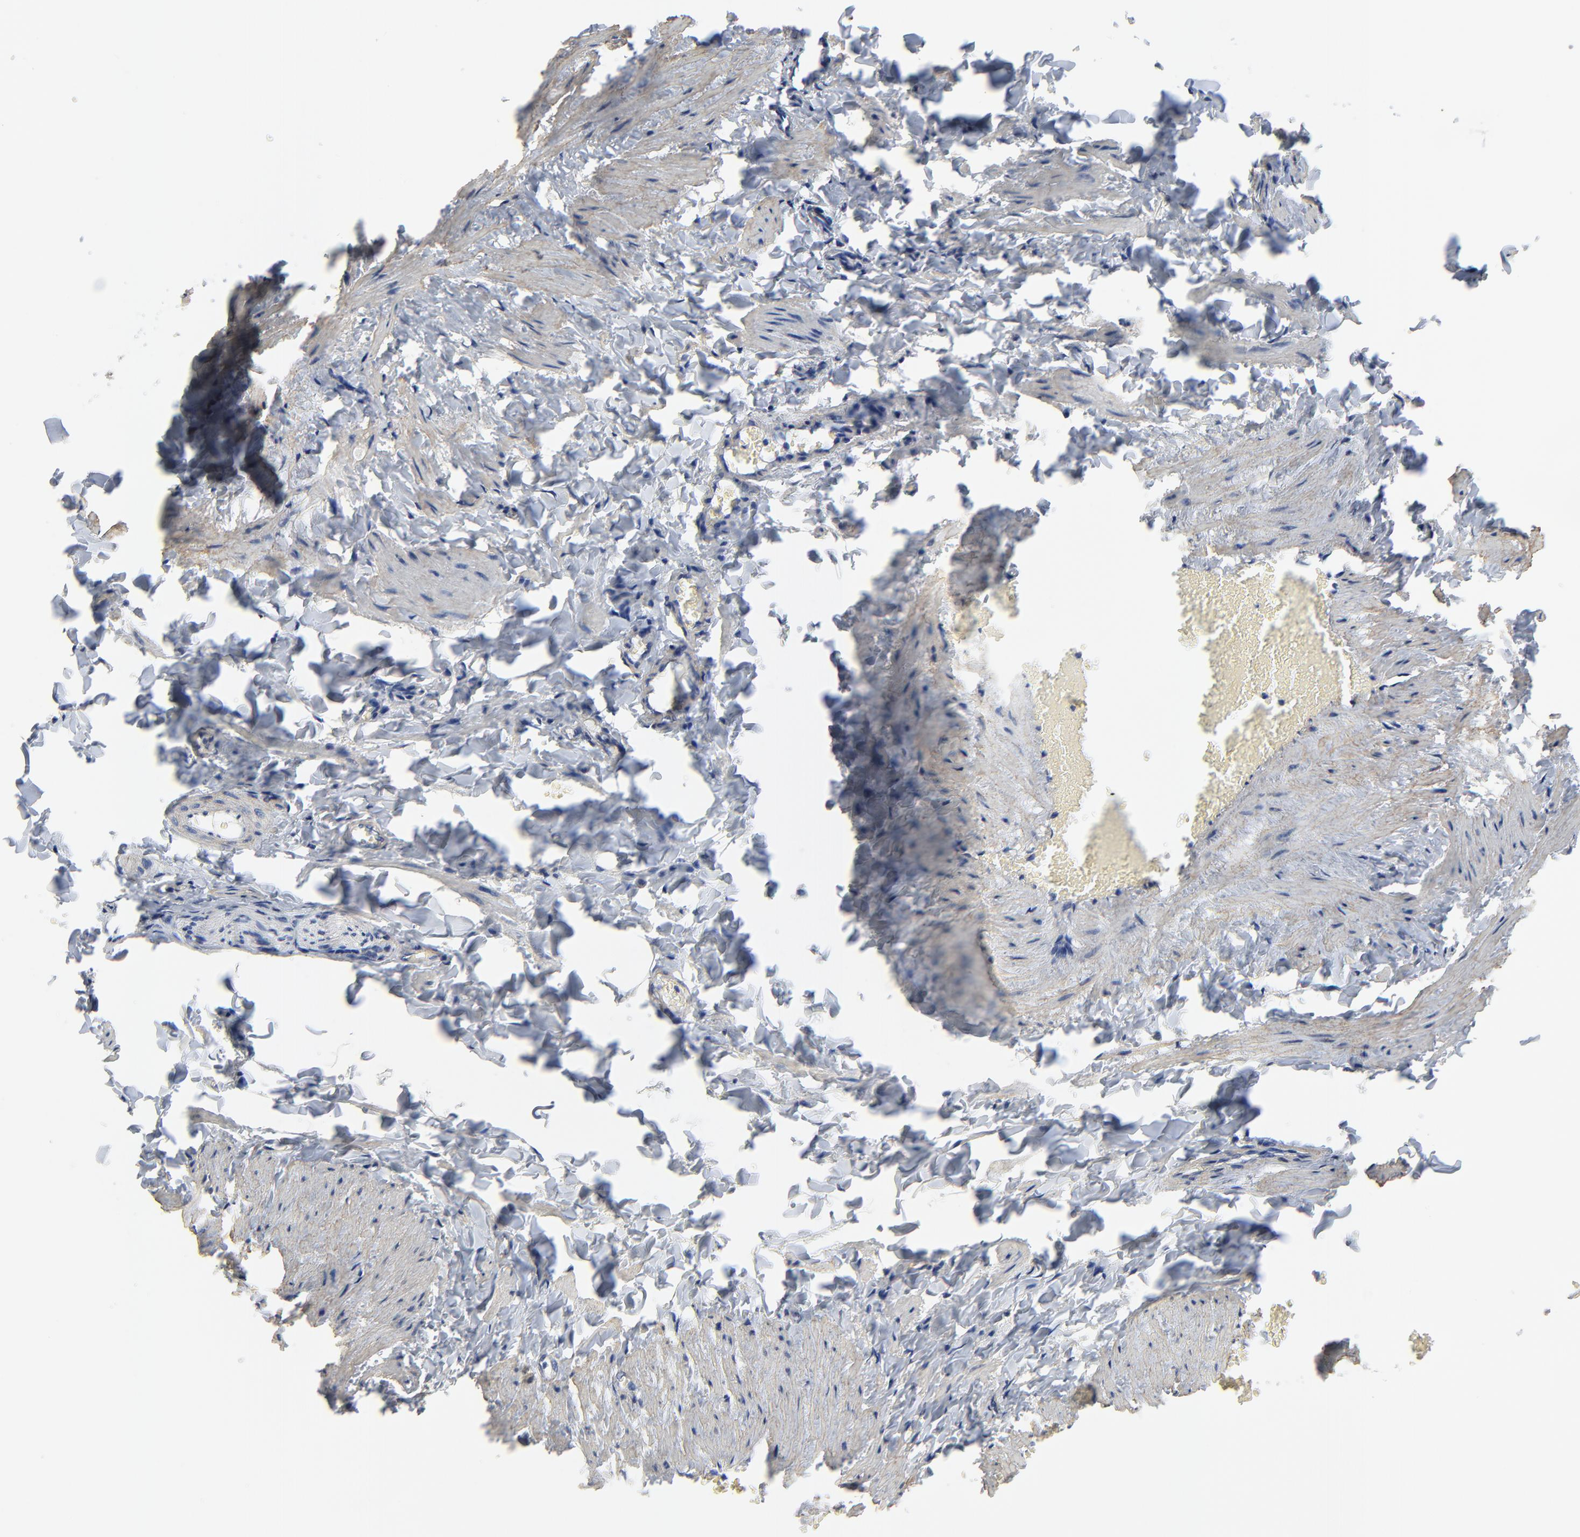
{"staining": {"intensity": "negative", "quantity": "none", "location": "none"}, "tissue": "adipose tissue", "cell_type": "Adipocytes", "image_type": "normal", "snomed": [{"axis": "morphology", "description": "Normal tissue, NOS"}, {"axis": "topography", "description": "Vascular tissue"}], "caption": "IHC image of benign adipose tissue: human adipose tissue stained with DAB reveals no significant protein expression in adipocytes. (DAB (3,3'-diaminobenzidine) immunohistochemistry (IHC) visualized using brightfield microscopy, high magnification).", "gene": "SKAP1", "patient": {"sex": "male", "age": 41}}